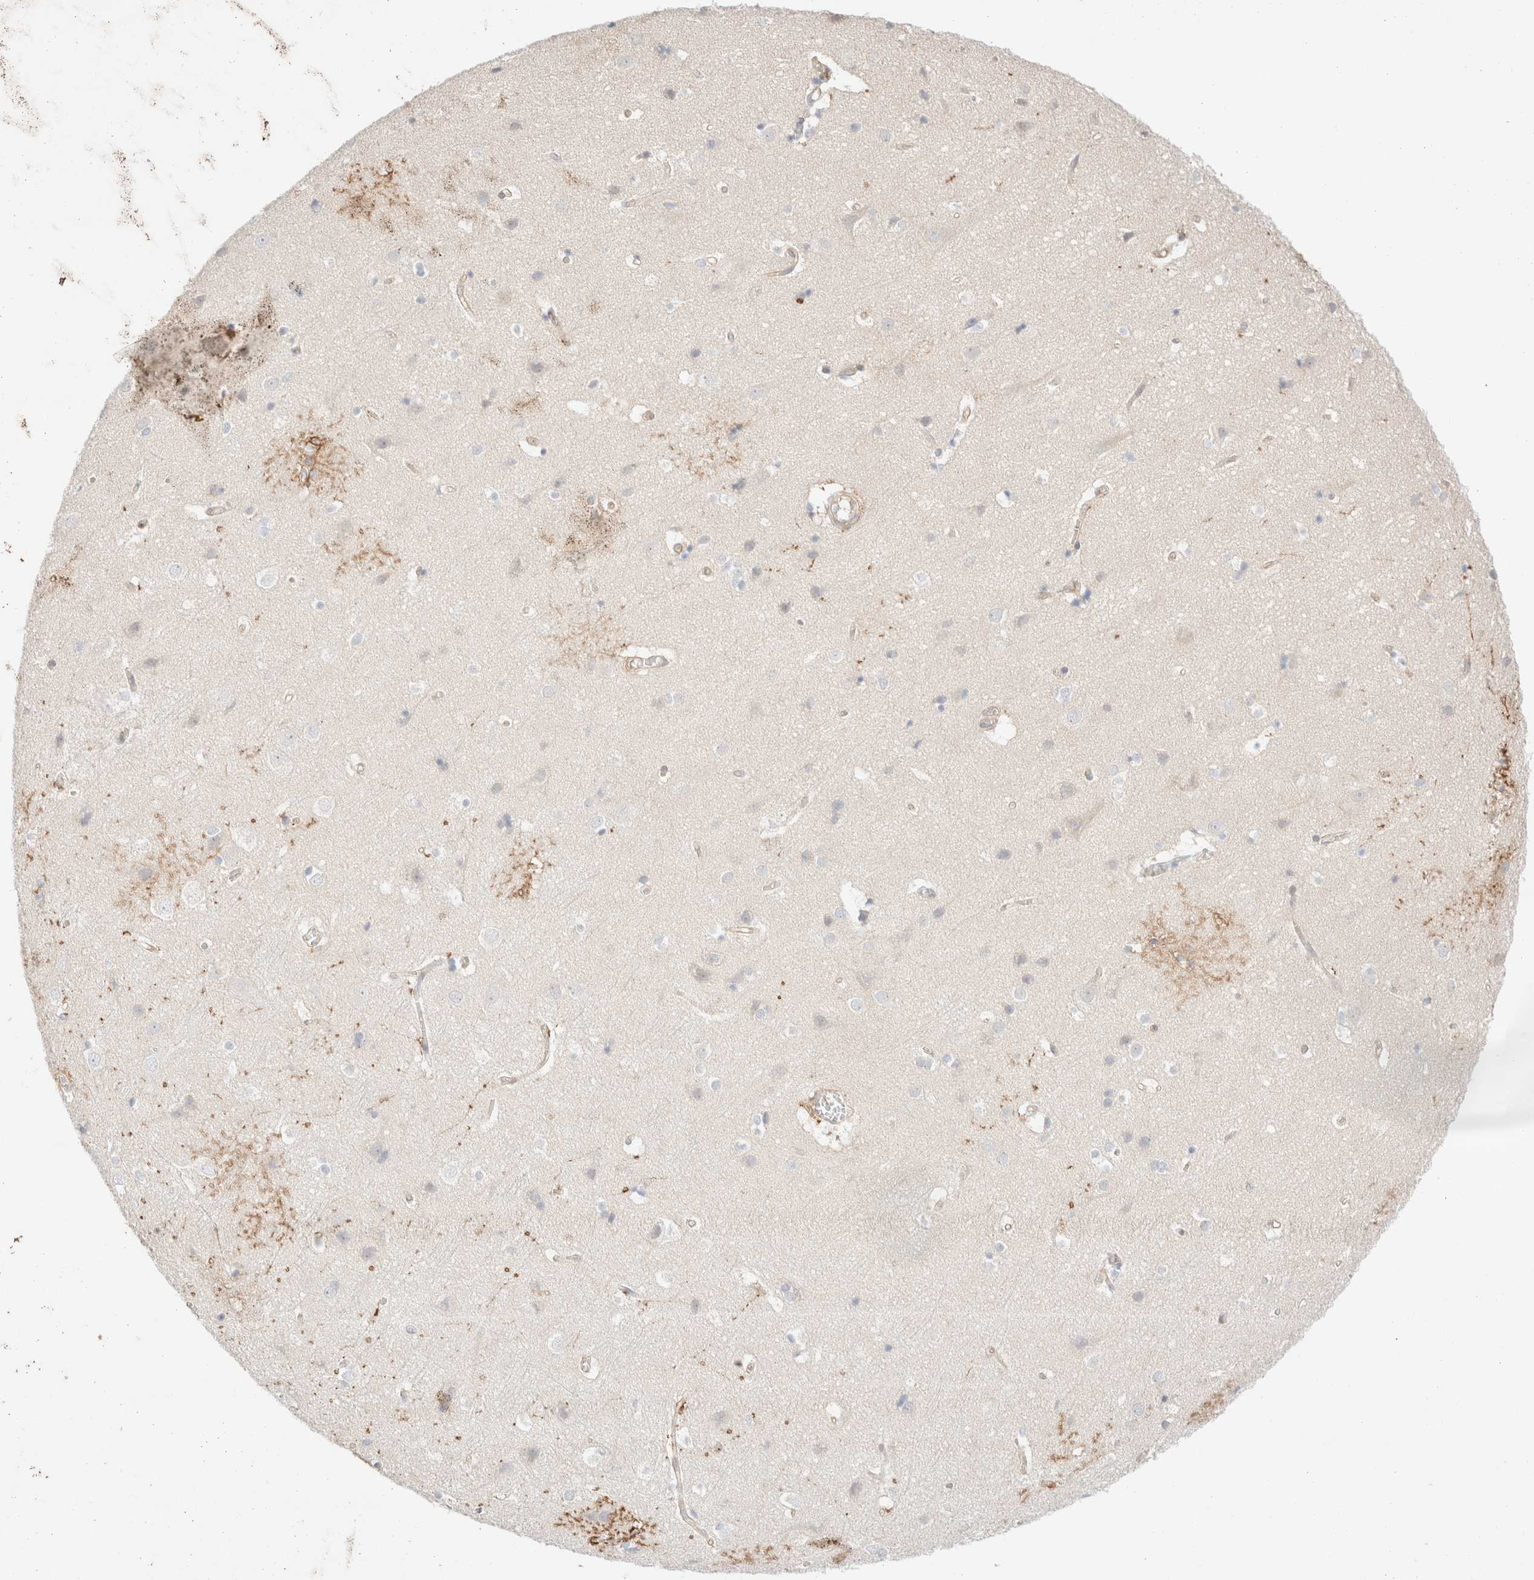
{"staining": {"intensity": "weak", "quantity": ">75%", "location": "cytoplasmic/membranous"}, "tissue": "cerebral cortex", "cell_type": "Endothelial cells", "image_type": "normal", "snomed": [{"axis": "morphology", "description": "Normal tissue, NOS"}, {"axis": "topography", "description": "Cerebral cortex"}], "caption": "Protein staining demonstrates weak cytoplasmic/membranous staining in about >75% of endothelial cells in unremarkable cerebral cortex.", "gene": "NIBAN2", "patient": {"sex": "male", "age": 54}}